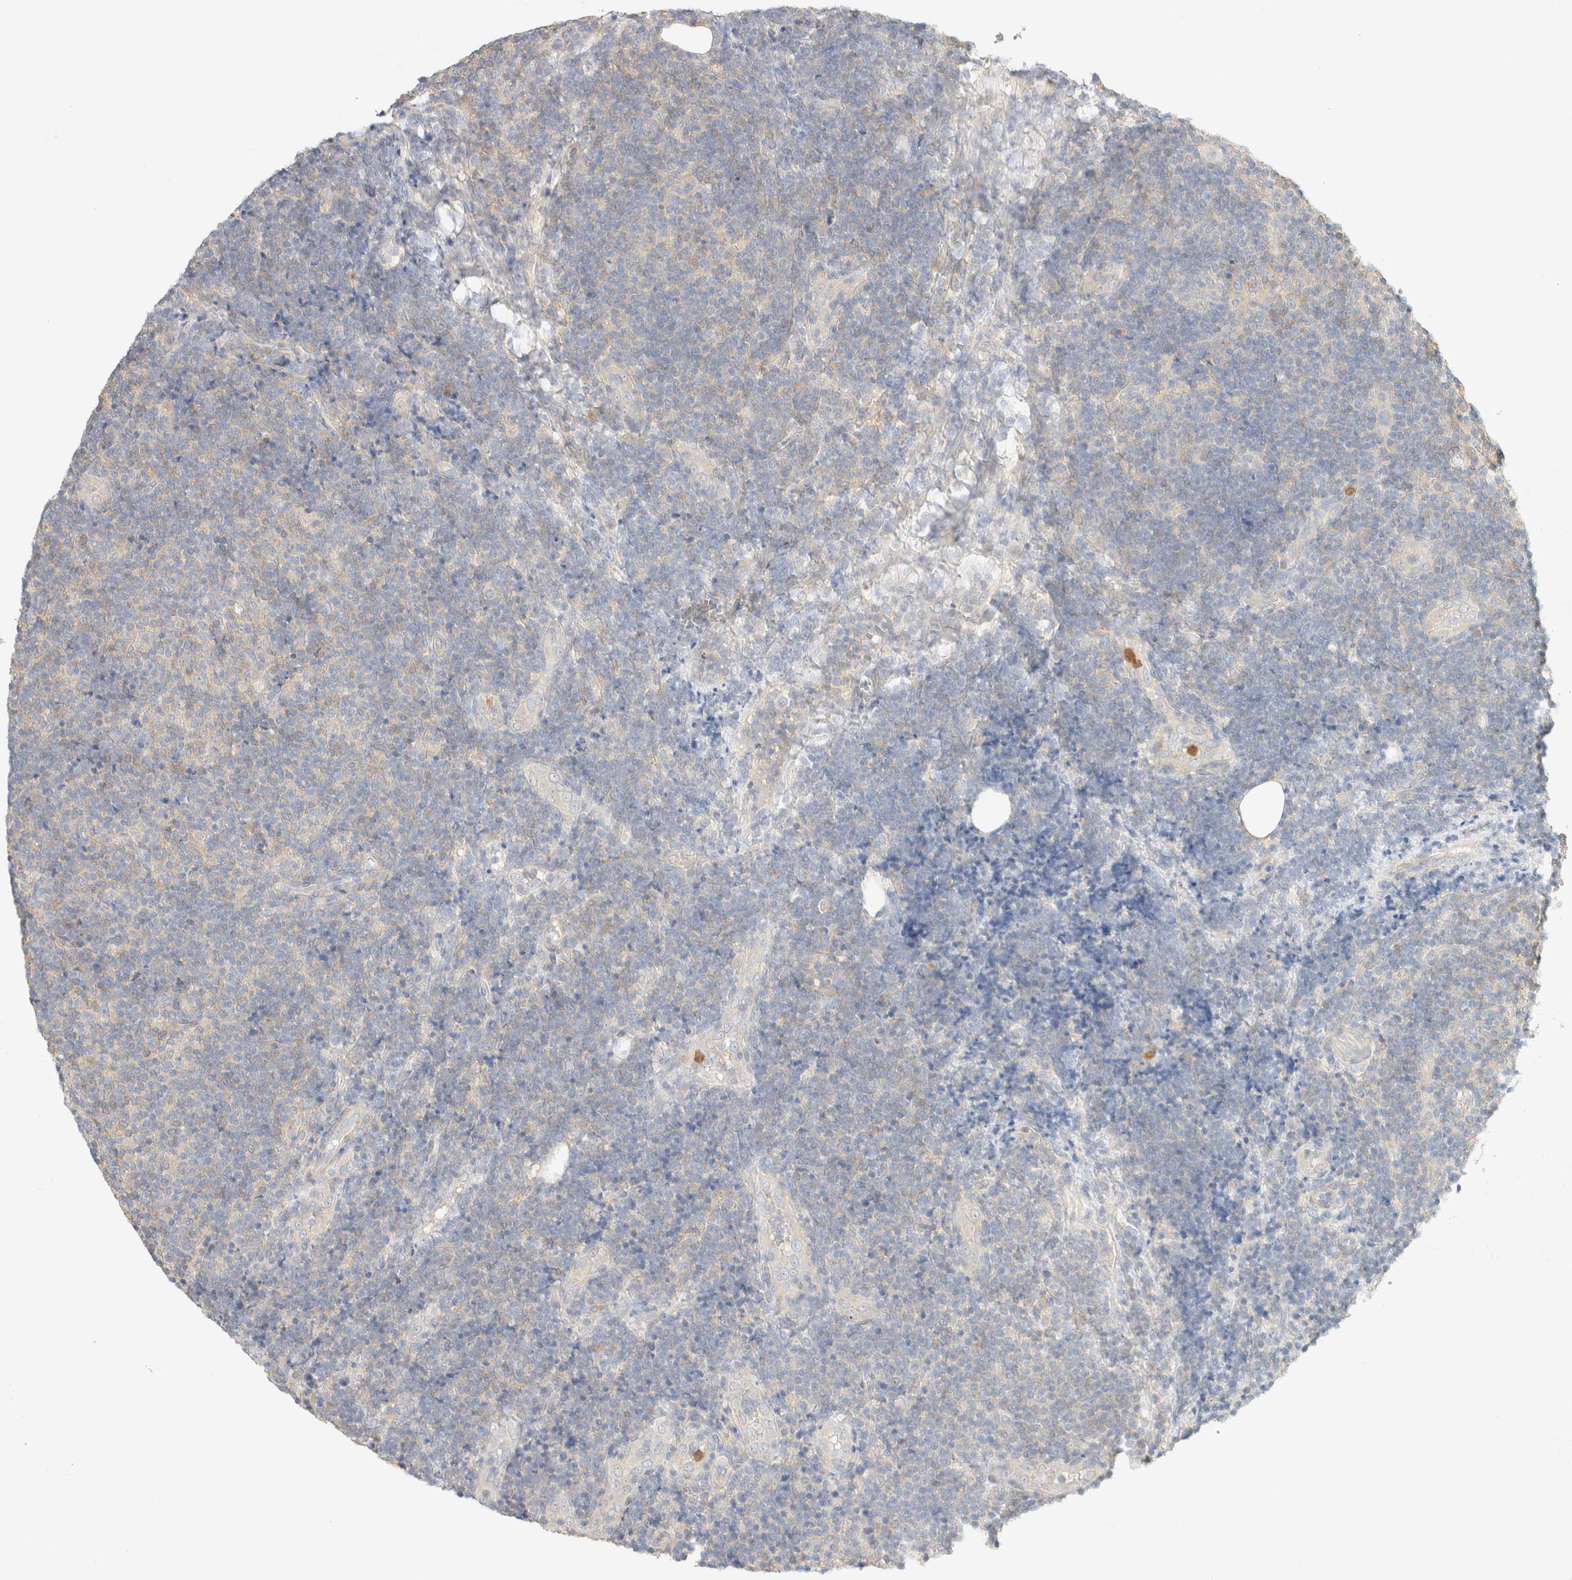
{"staining": {"intensity": "weak", "quantity": "<25%", "location": "cytoplasmic/membranous"}, "tissue": "lymphoma", "cell_type": "Tumor cells", "image_type": "cancer", "snomed": [{"axis": "morphology", "description": "Malignant lymphoma, non-Hodgkin's type, Low grade"}, {"axis": "topography", "description": "Lymph node"}], "caption": "A photomicrograph of human malignant lymphoma, non-Hodgkin's type (low-grade) is negative for staining in tumor cells. Brightfield microscopy of immunohistochemistry (IHC) stained with DAB (3,3'-diaminobenzidine) (brown) and hematoxylin (blue), captured at high magnification.", "gene": "GPI", "patient": {"sex": "male", "age": 83}}